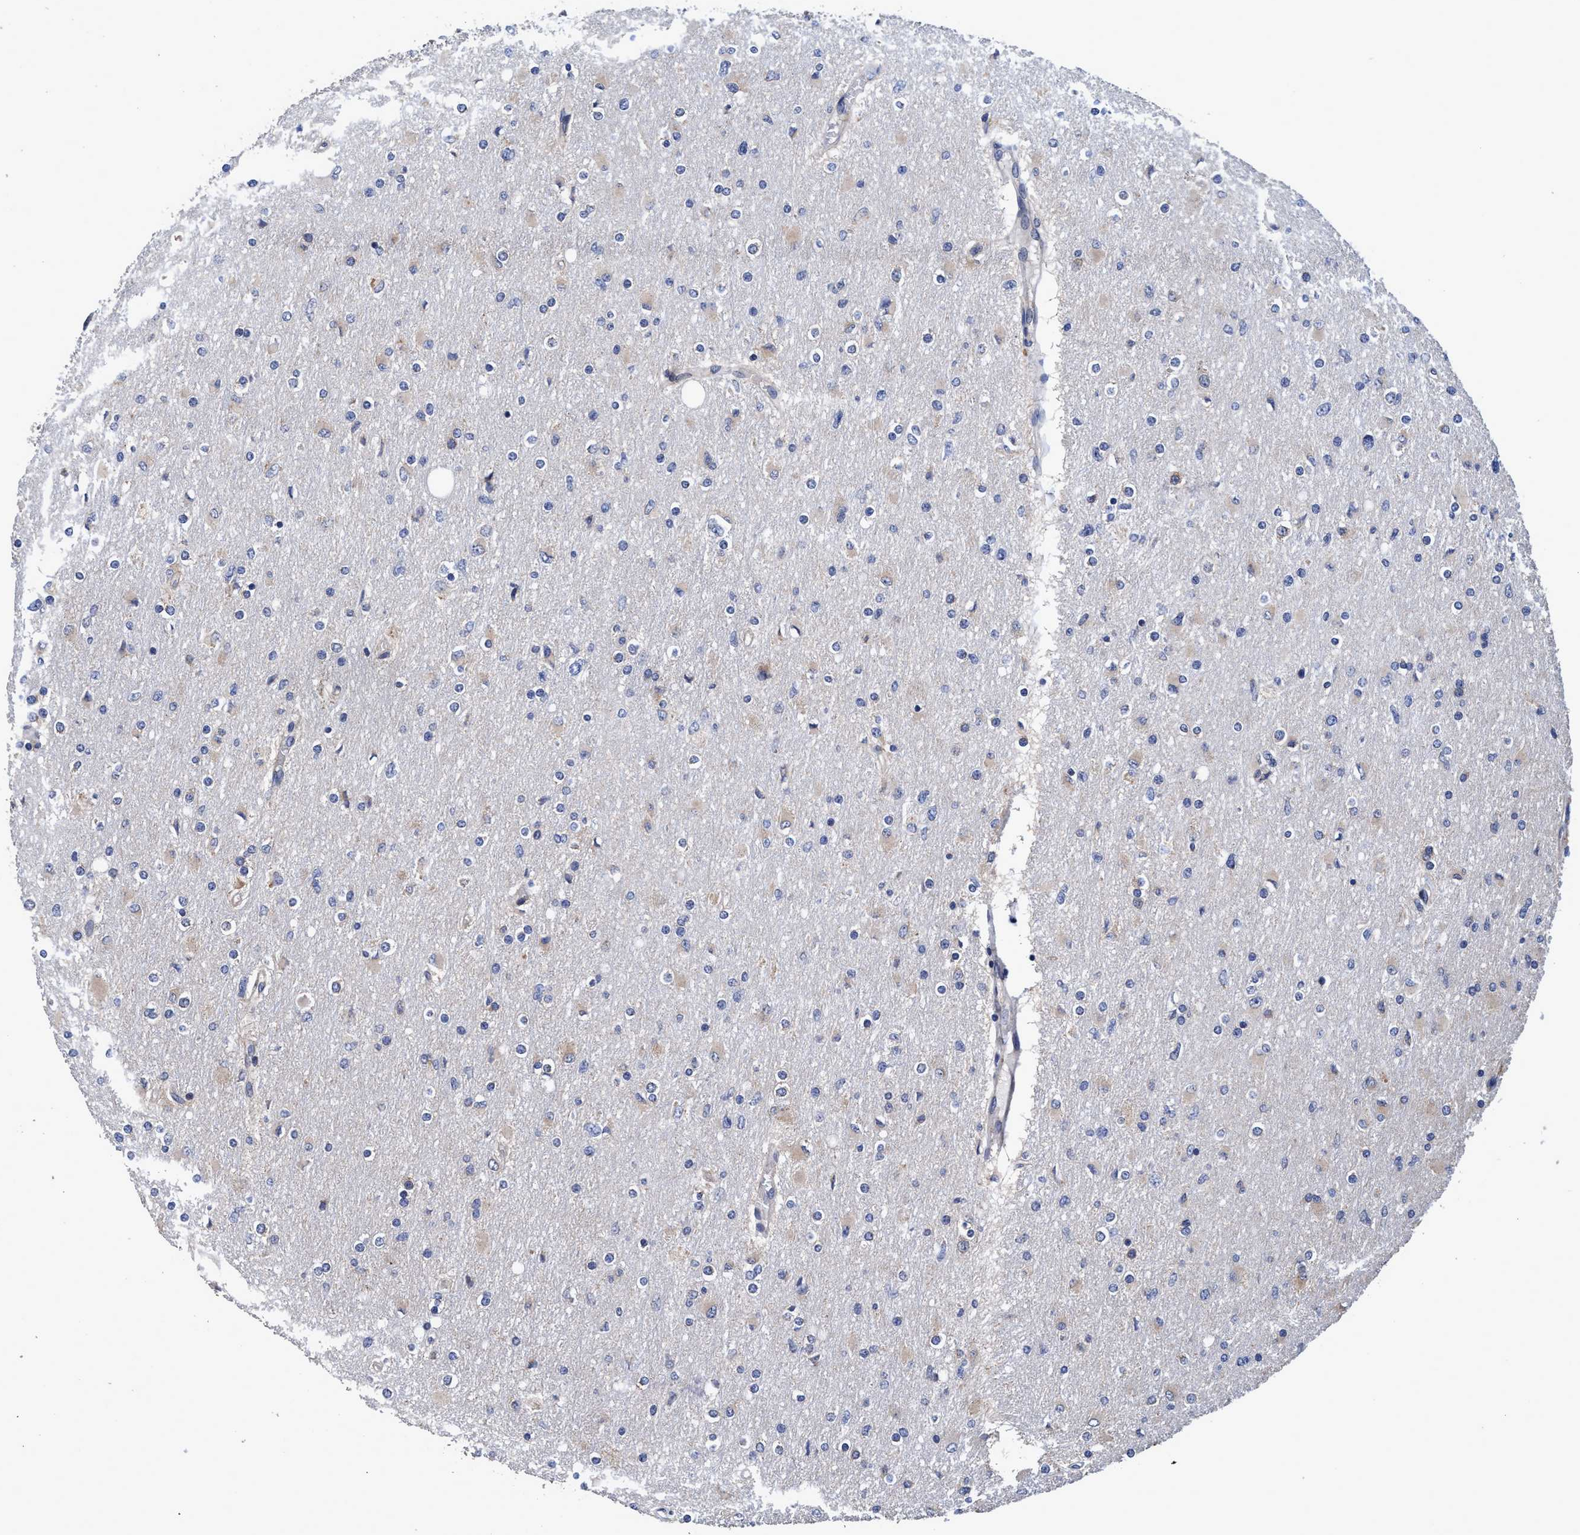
{"staining": {"intensity": "weak", "quantity": "<25%", "location": "cytoplasmic/membranous"}, "tissue": "glioma", "cell_type": "Tumor cells", "image_type": "cancer", "snomed": [{"axis": "morphology", "description": "Glioma, malignant, High grade"}, {"axis": "topography", "description": "Cerebral cortex"}], "caption": "Glioma stained for a protein using immunohistochemistry (IHC) demonstrates no expression tumor cells.", "gene": "CALCOCO2", "patient": {"sex": "female", "age": 36}}